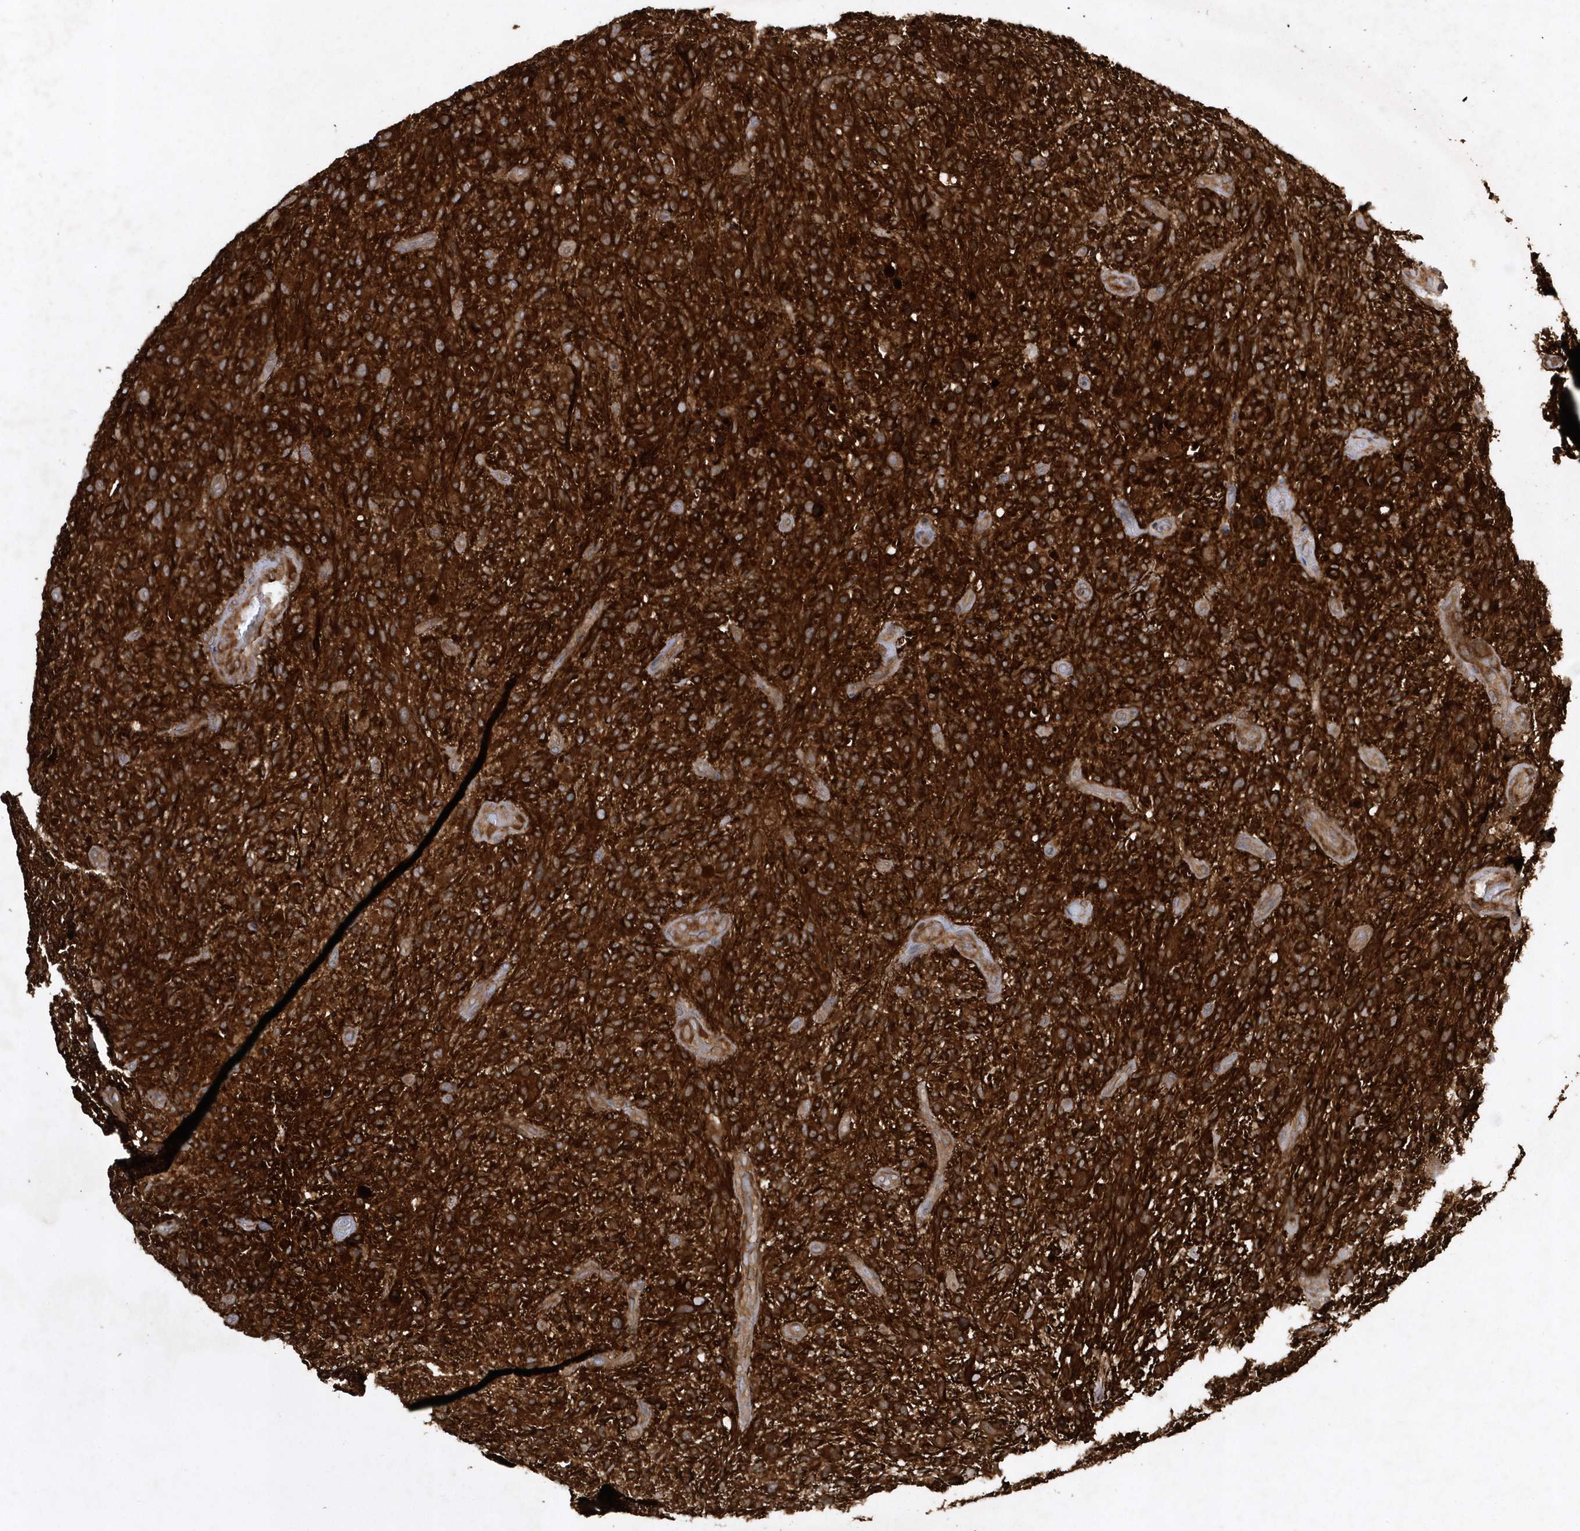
{"staining": {"intensity": "strong", "quantity": ">75%", "location": "cytoplasmic/membranous"}, "tissue": "glioma", "cell_type": "Tumor cells", "image_type": "cancer", "snomed": [{"axis": "morphology", "description": "Glioma, malignant, High grade"}, {"axis": "topography", "description": "Brain"}], "caption": "Immunohistochemistry histopathology image of neoplastic tissue: glioma stained using immunohistochemistry (IHC) reveals high levels of strong protein expression localized specifically in the cytoplasmic/membranous of tumor cells, appearing as a cytoplasmic/membranous brown color.", "gene": "PAICS", "patient": {"sex": "male", "age": 47}}